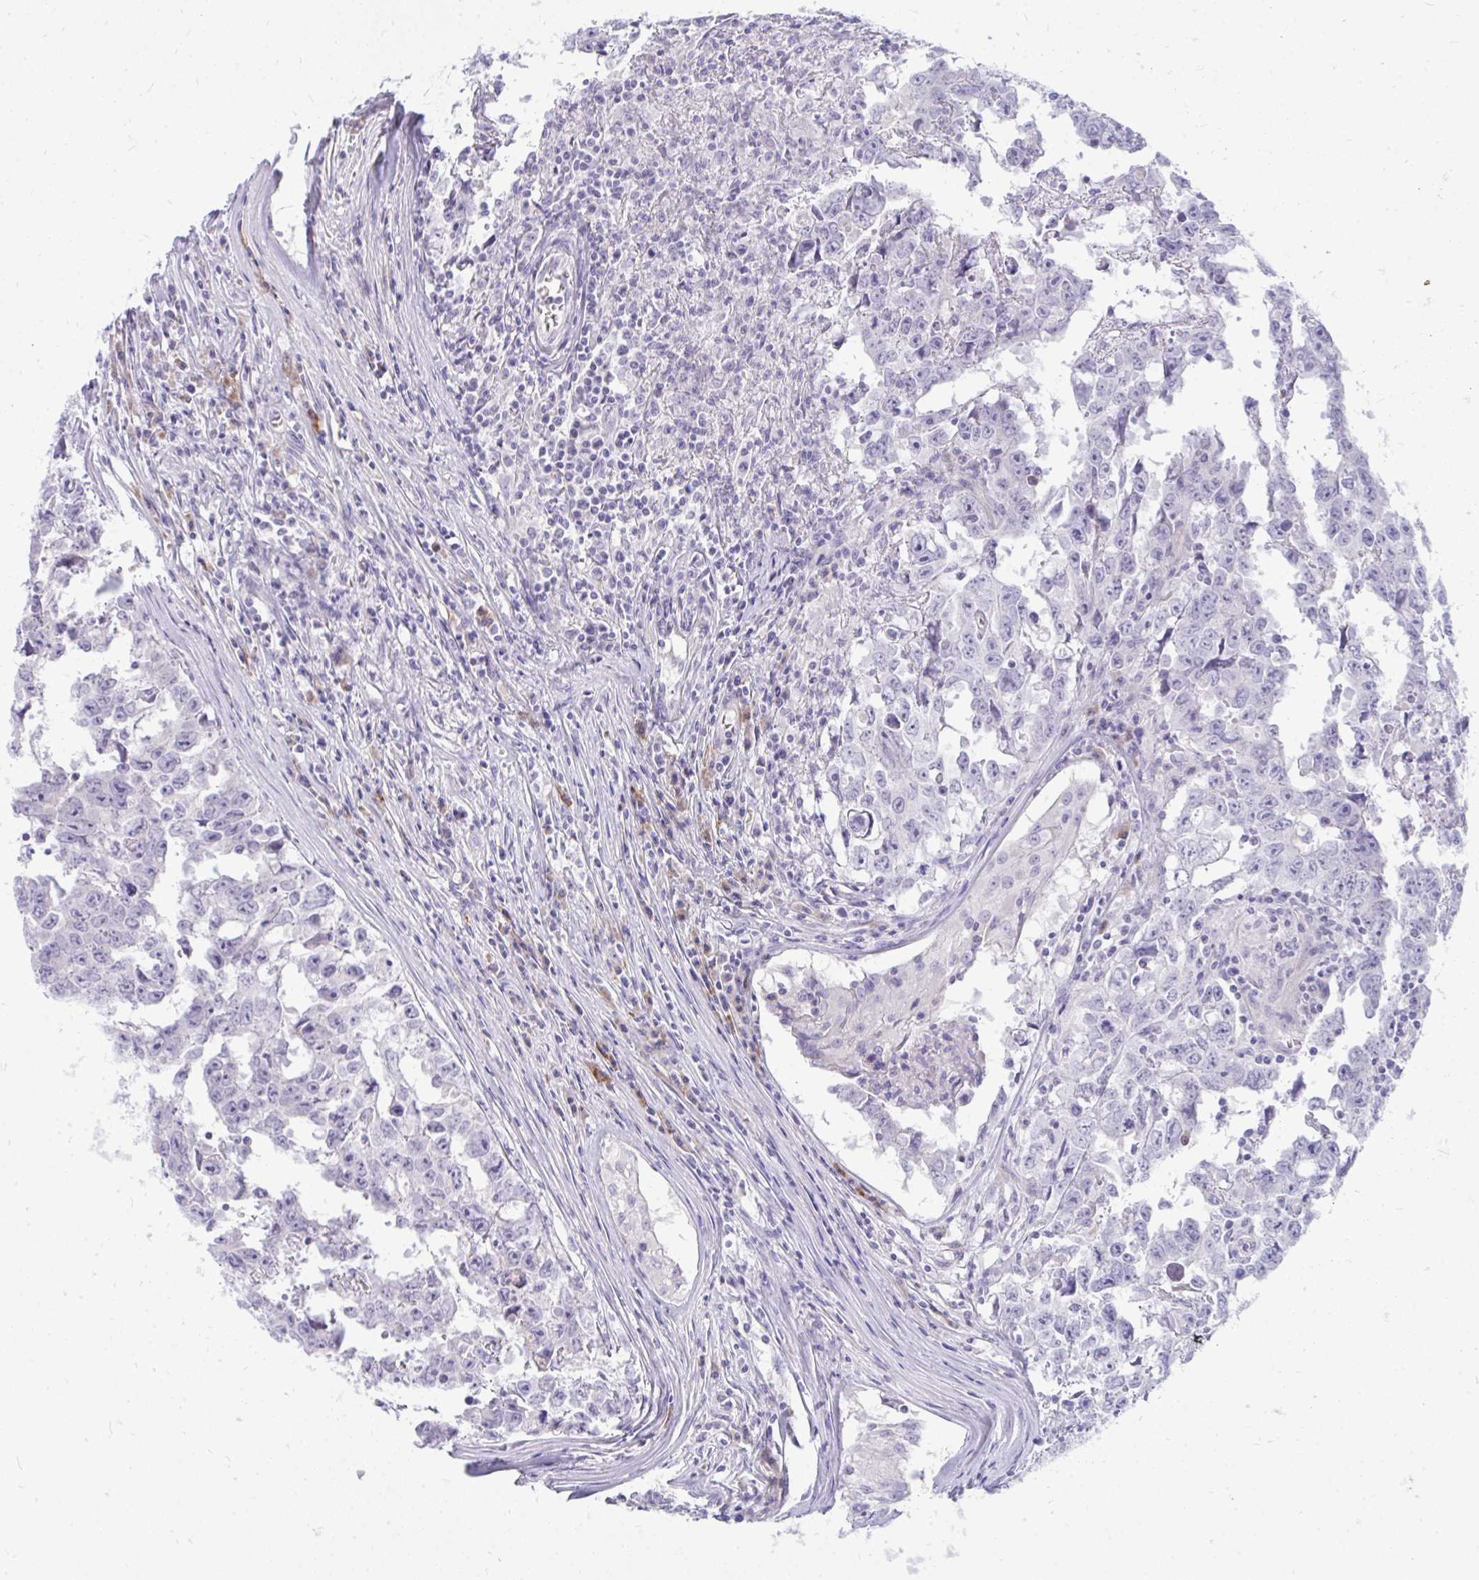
{"staining": {"intensity": "negative", "quantity": "none", "location": "none"}, "tissue": "testis cancer", "cell_type": "Tumor cells", "image_type": "cancer", "snomed": [{"axis": "morphology", "description": "Carcinoma, Embryonal, NOS"}, {"axis": "topography", "description": "Testis"}], "caption": "Testis cancer (embryonal carcinoma) was stained to show a protein in brown. There is no significant positivity in tumor cells. (Stains: DAB IHC with hematoxylin counter stain, Microscopy: brightfield microscopy at high magnification).", "gene": "TSPEAR", "patient": {"sex": "male", "age": 22}}